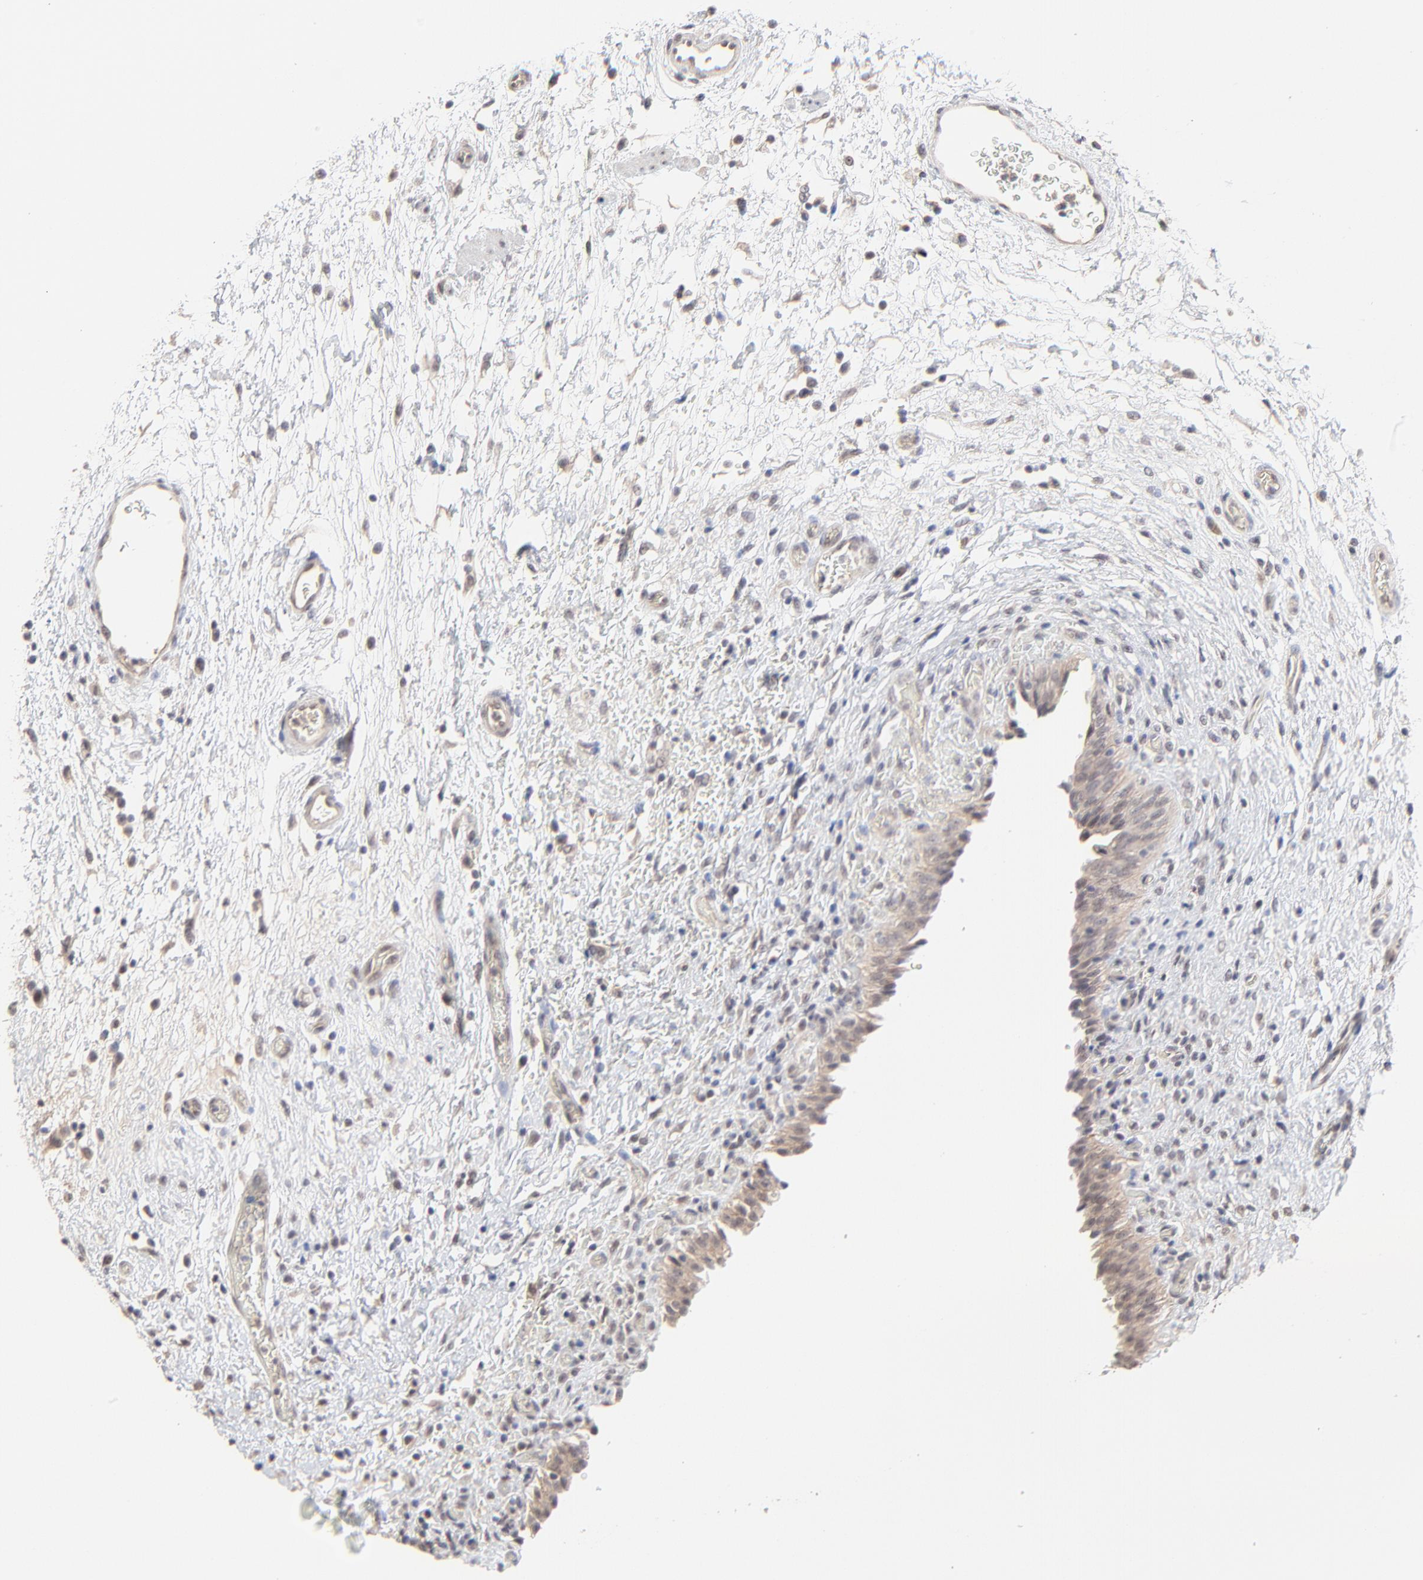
{"staining": {"intensity": "weak", "quantity": "25%-75%", "location": "cytoplasmic/membranous,nuclear"}, "tissue": "urinary bladder", "cell_type": "Urothelial cells", "image_type": "normal", "snomed": [{"axis": "morphology", "description": "Normal tissue, NOS"}, {"axis": "topography", "description": "Urinary bladder"}], "caption": "Protein expression by immunohistochemistry exhibits weak cytoplasmic/membranous,nuclear staining in about 25%-75% of urothelial cells in normal urinary bladder.", "gene": "FAM199X", "patient": {"sex": "male", "age": 51}}